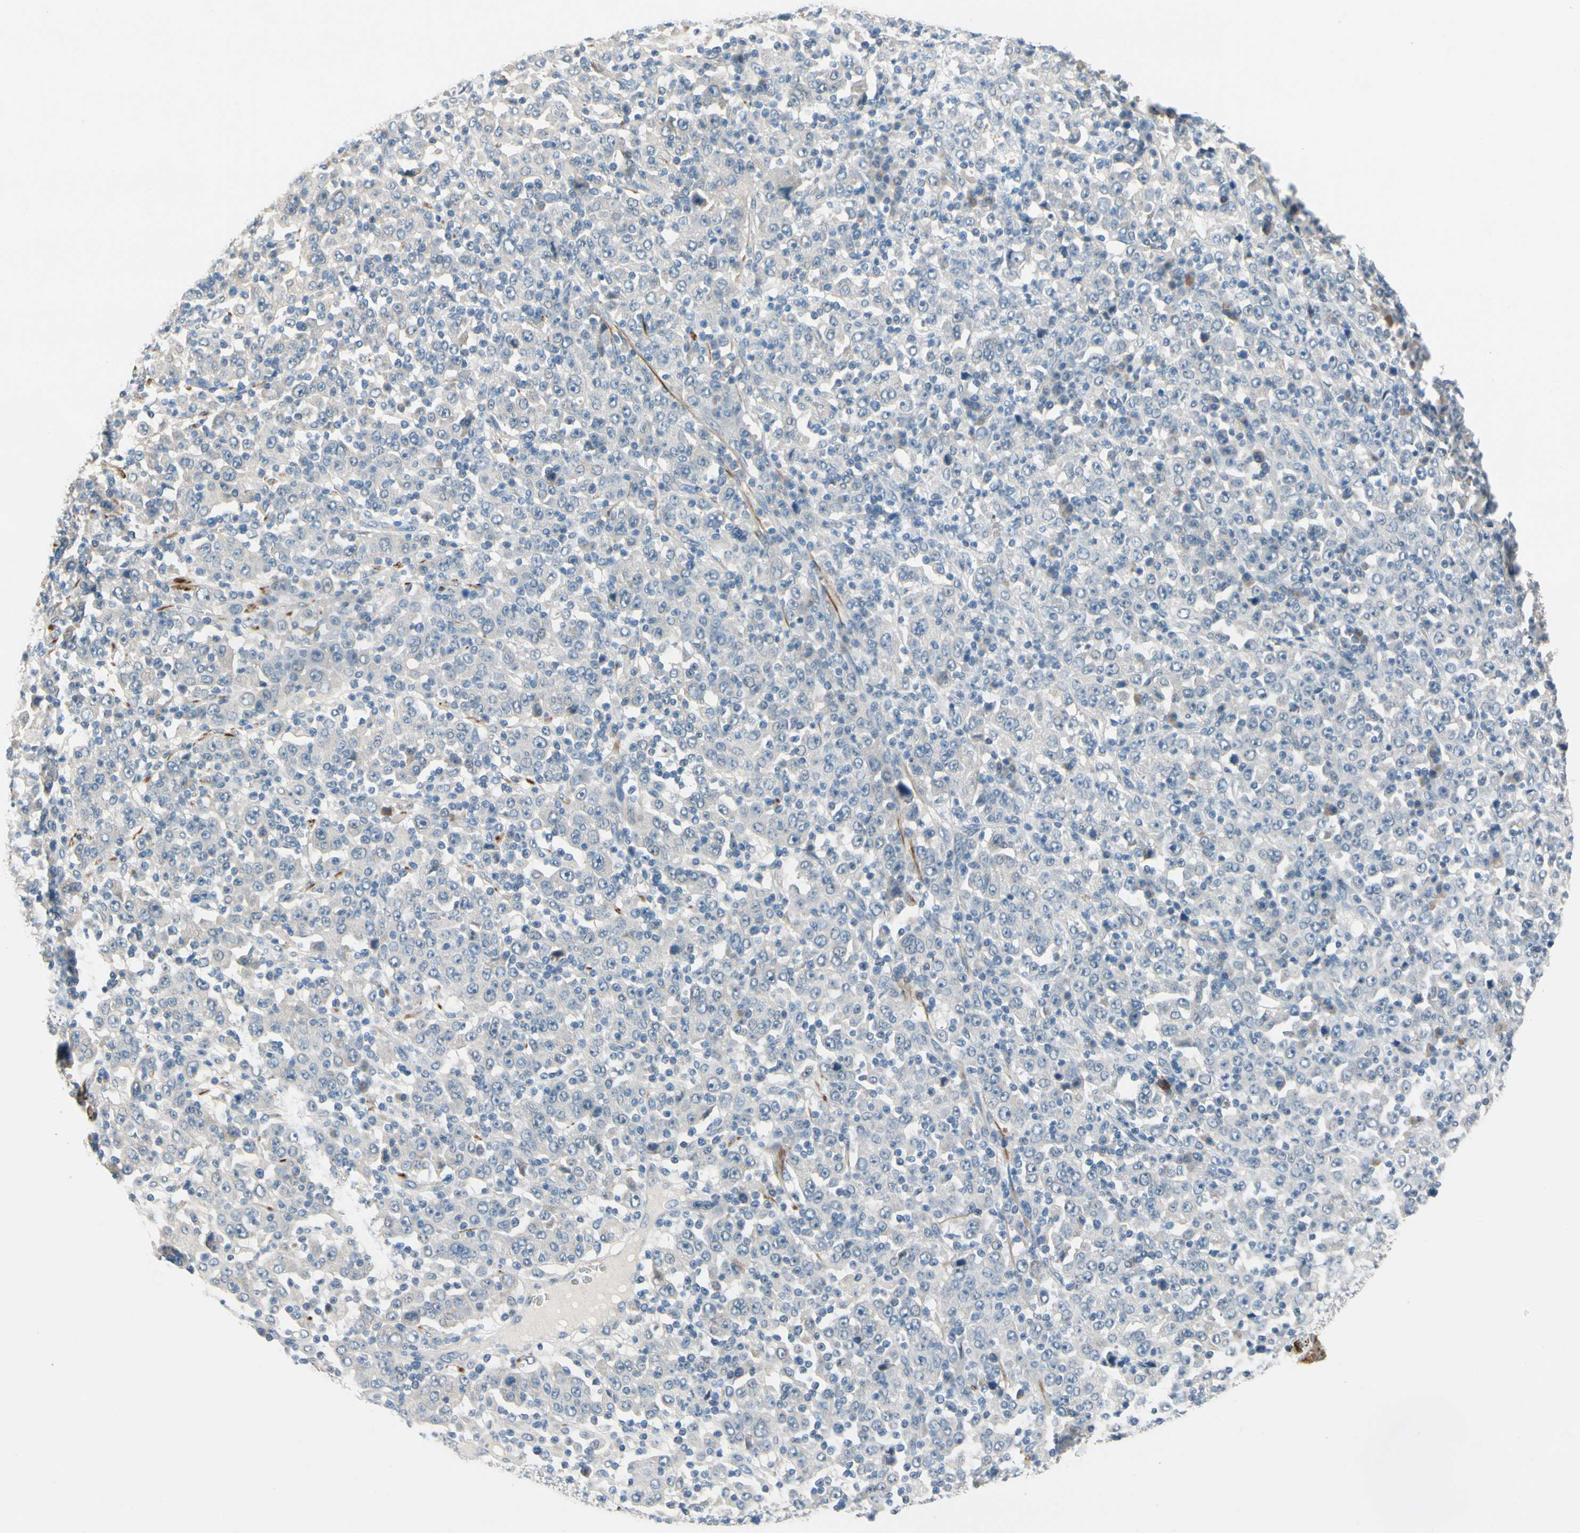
{"staining": {"intensity": "negative", "quantity": "none", "location": "none"}, "tissue": "stomach cancer", "cell_type": "Tumor cells", "image_type": "cancer", "snomed": [{"axis": "morphology", "description": "Normal tissue, NOS"}, {"axis": "morphology", "description": "Adenocarcinoma, NOS"}, {"axis": "topography", "description": "Stomach, upper"}, {"axis": "topography", "description": "Stomach"}], "caption": "A photomicrograph of human stomach cancer is negative for staining in tumor cells.", "gene": "SLC27A6", "patient": {"sex": "male", "age": 59}}